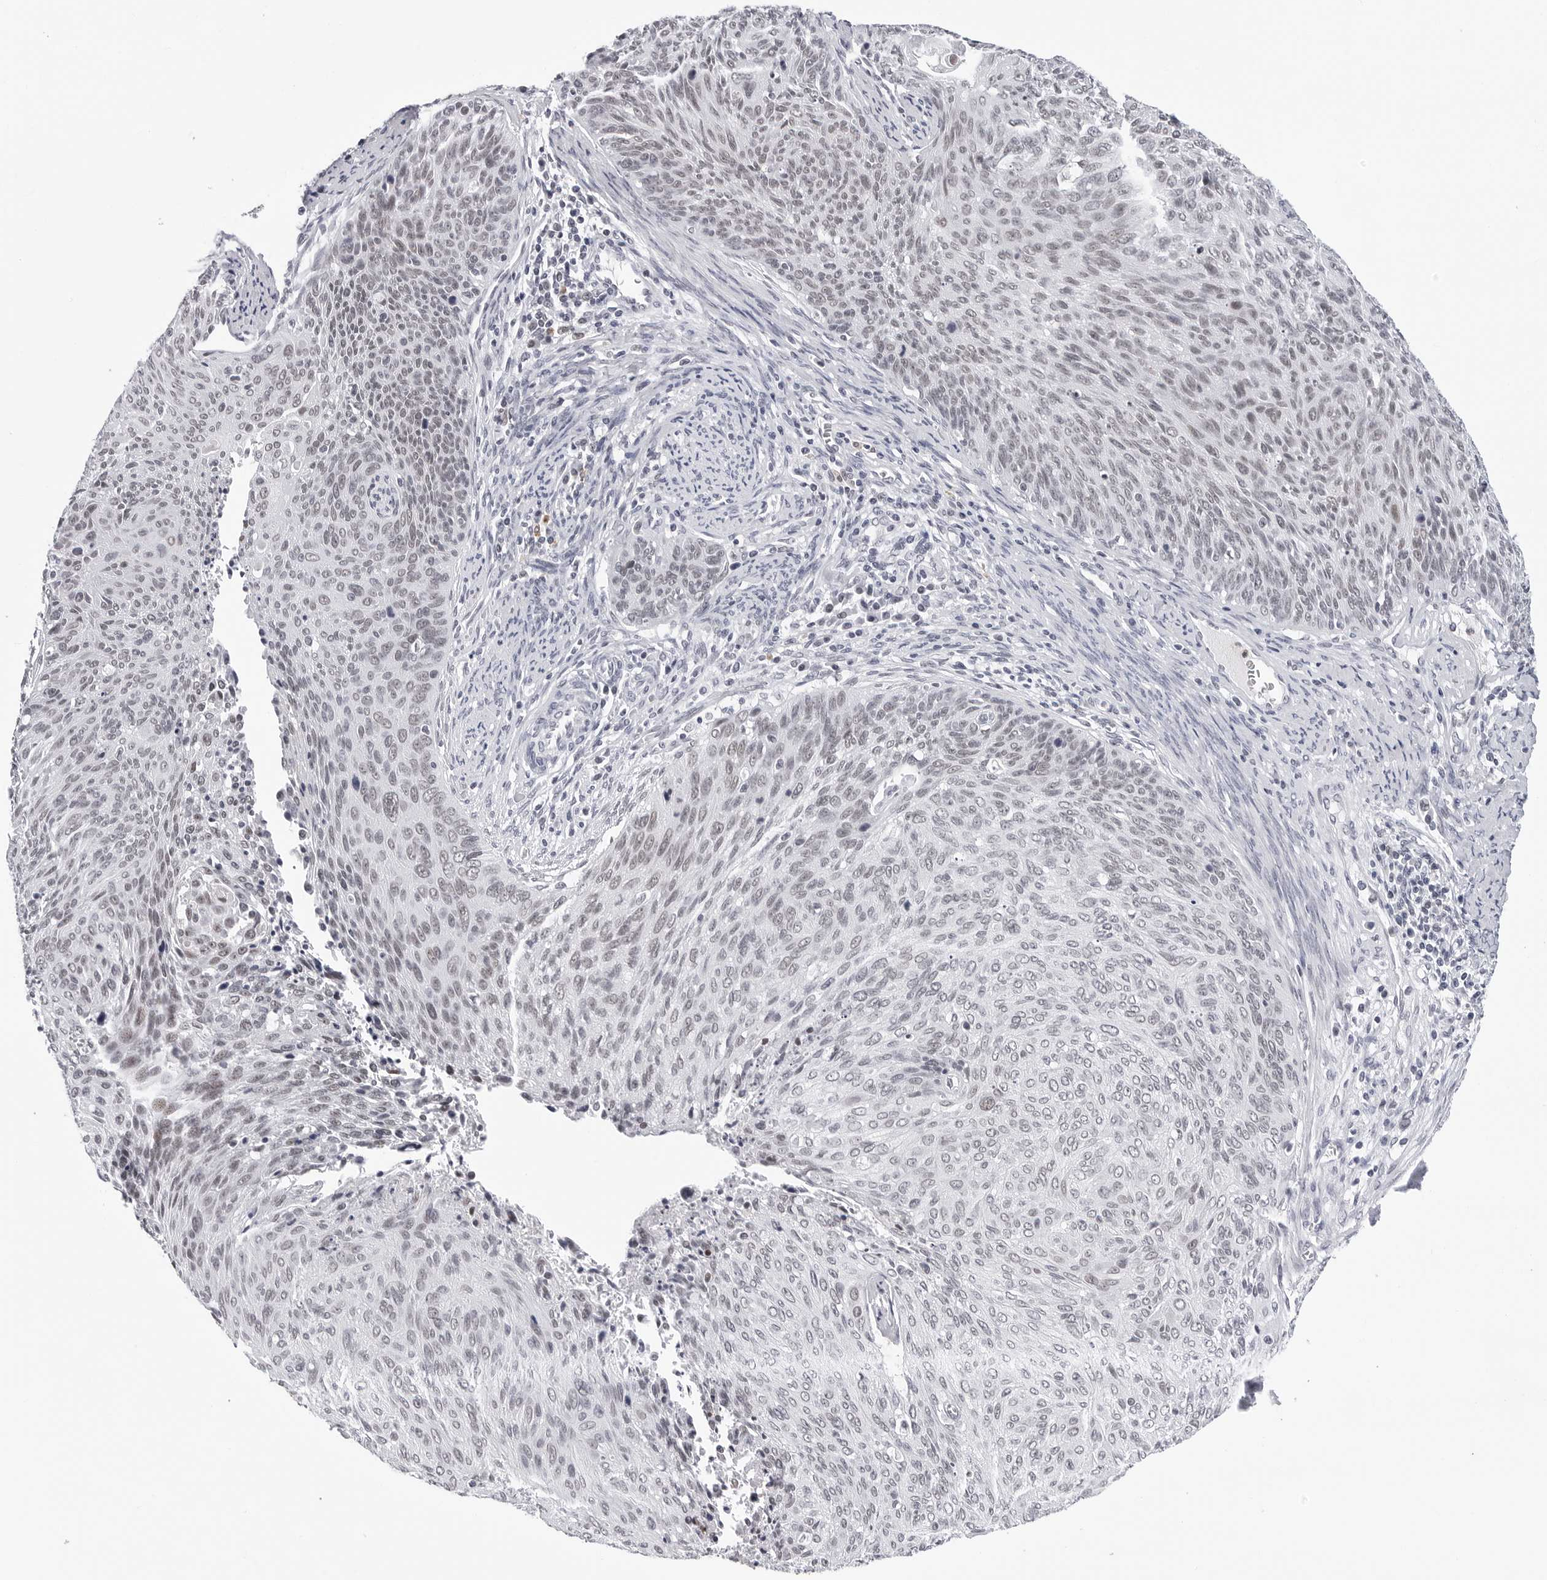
{"staining": {"intensity": "weak", "quantity": "<25%", "location": "nuclear"}, "tissue": "cervical cancer", "cell_type": "Tumor cells", "image_type": "cancer", "snomed": [{"axis": "morphology", "description": "Squamous cell carcinoma, NOS"}, {"axis": "topography", "description": "Cervix"}], "caption": "The immunohistochemistry histopathology image has no significant staining in tumor cells of cervical squamous cell carcinoma tissue.", "gene": "SF3B4", "patient": {"sex": "female", "age": 55}}